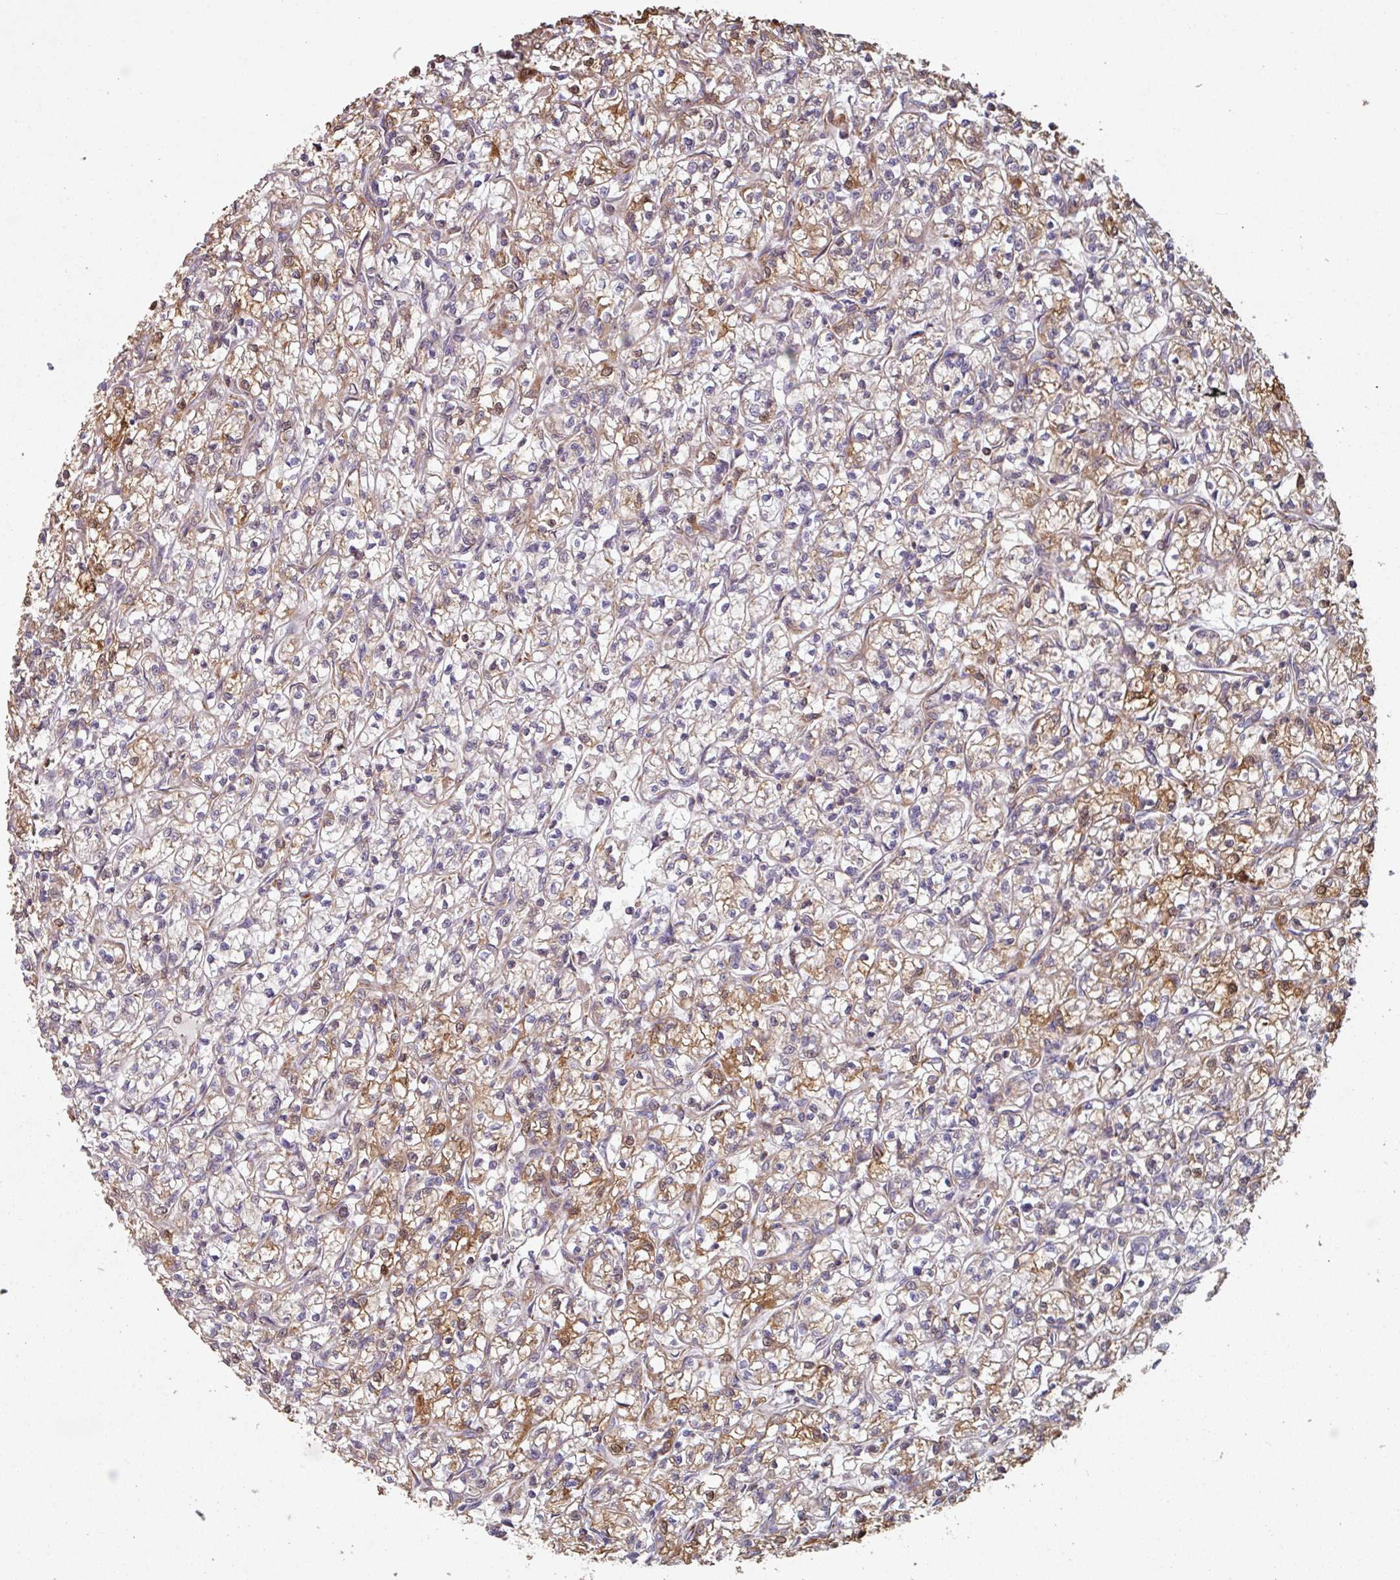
{"staining": {"intensity": "moderate", "quantity": "25%-75%", "location": "cytoplasmic/membranous"}, "tissue": "renal cancer", "cell_type": "Tumor cells", "image_type": "cancer", "snomed": [{"axis": "morphology", "description": "Adenocarcinoma, NOS"}, {"axis": "topography", "description": "Kidney"}], "caption": "High-magnification brightfield microscopy of renal cancer stained with DAB (3,3'-diaminobenzidine) (brown) and counterstained with hematoxylin (blue). tumor cells exhibit moderate cytoplasmic/membranous positivity is present in approximately25%-75% of cells. (brown staining indicates protein expression, while blue staining denotes nuclei).", "gene": "GSTA4", "patient": {"sex": "female", "age": 59}}